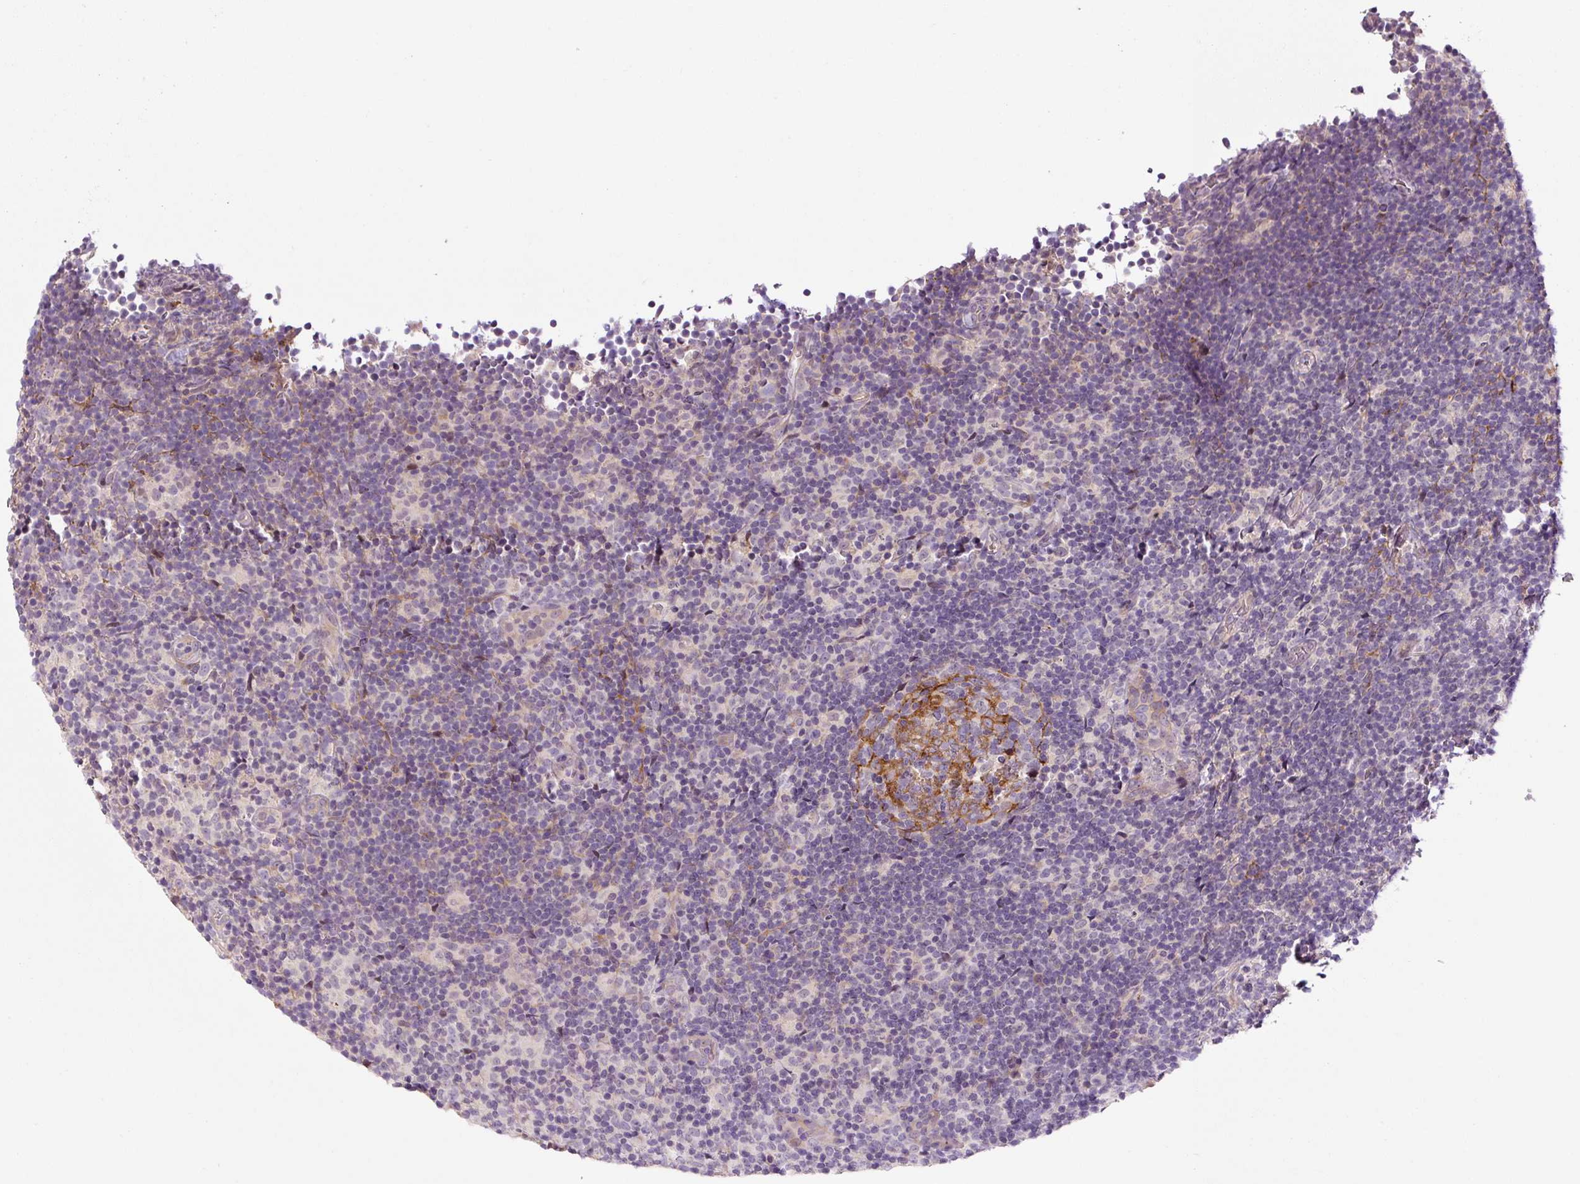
{"staining": {"intensity": "negative", "quantity": "none", "location": "none"}, "tissue": "lymphoma", "cell_type": "Tumor cells", "image_type": "cancer", "snomed": [{"axis": "morphology", "description": "Hodgkin's disease, NOS"}, {"axis": "topography", "description": "Lymph node"}], "caption": "The image demonstrates no staining of tumor cells in lymphoma.", "gene": "PRKAA2", "patient": {"sex": "female", "age": 57}}